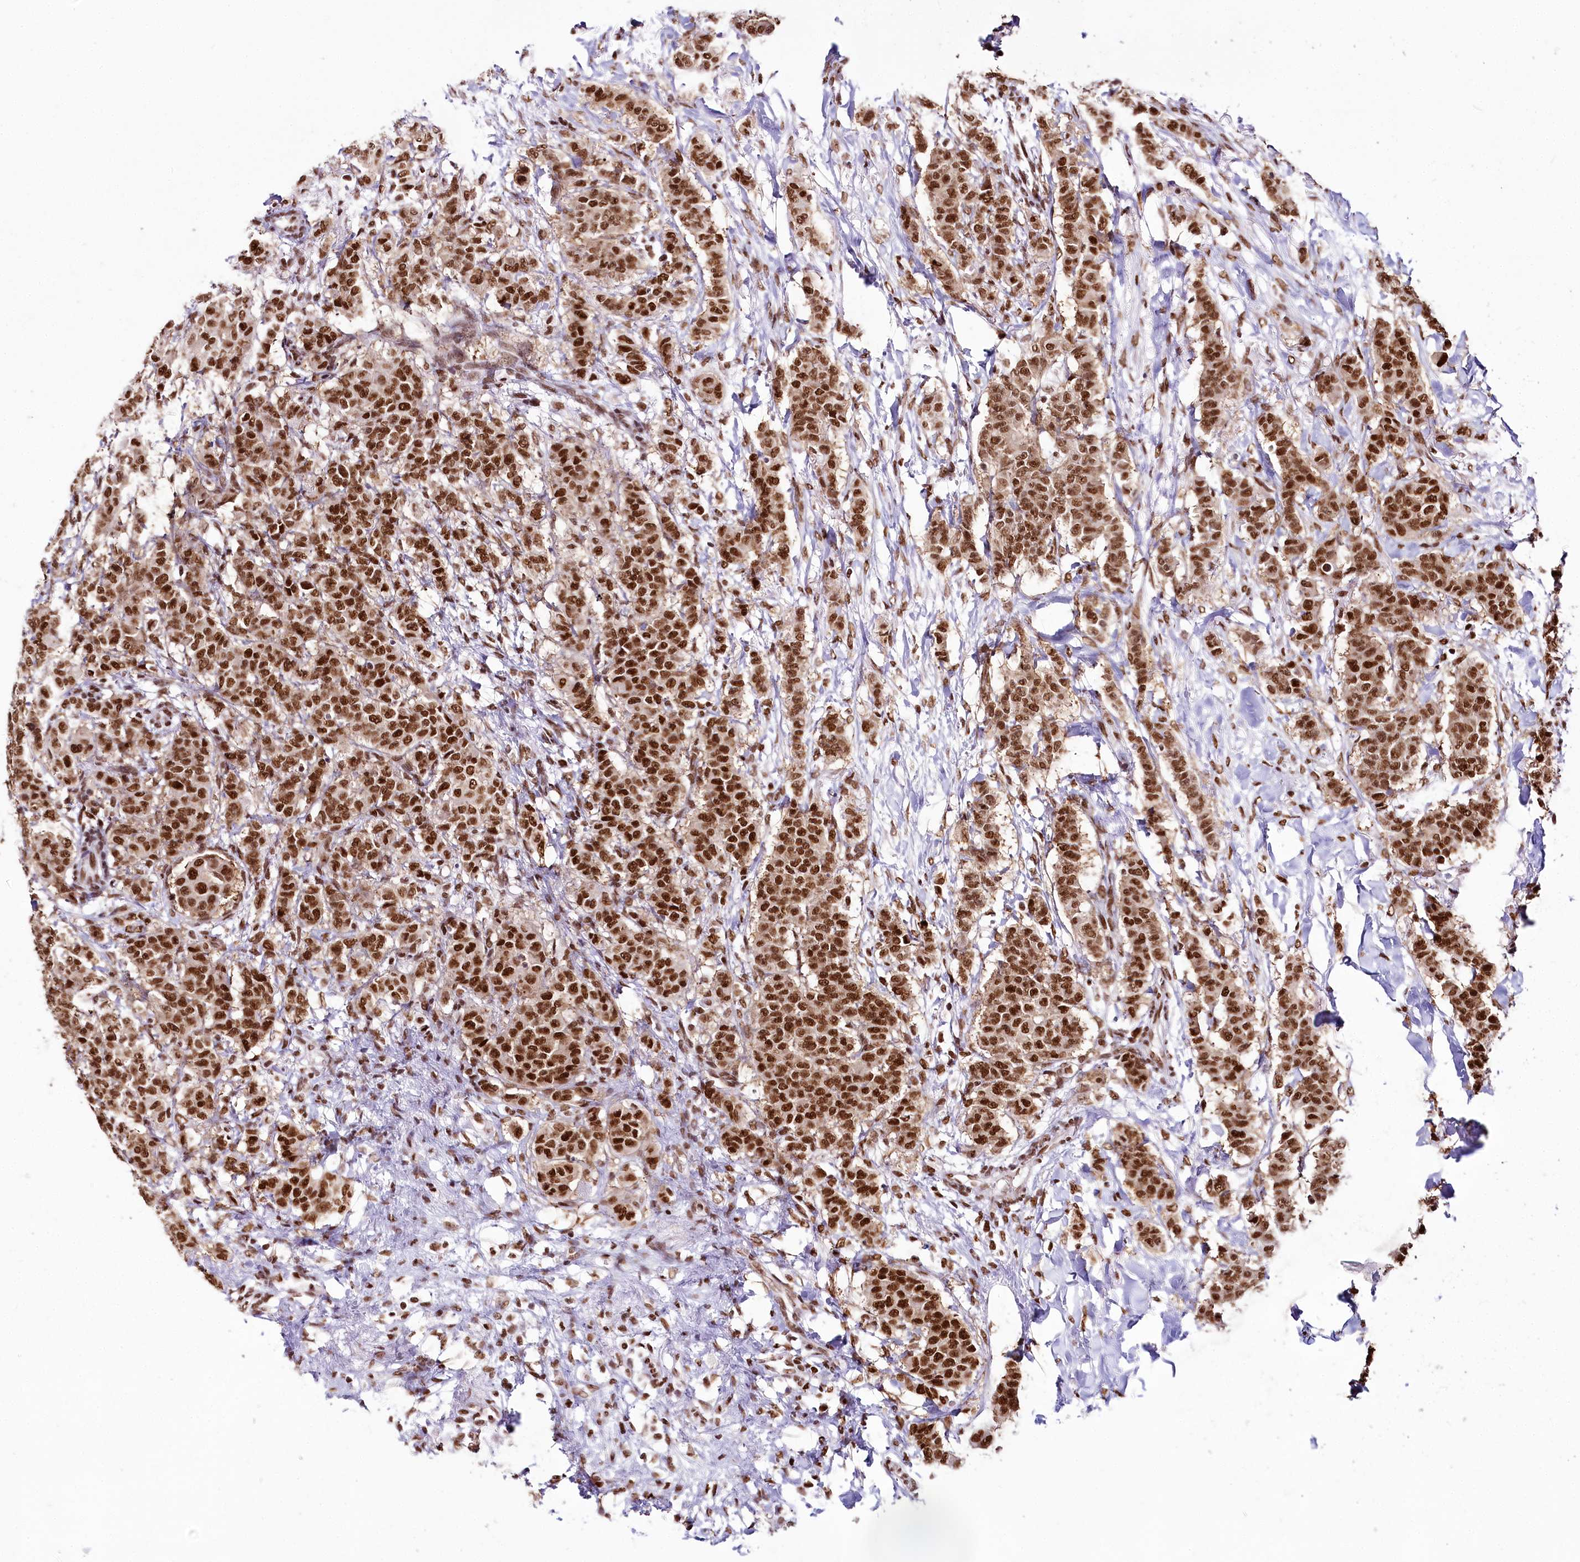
{"staining": {"intensity": "strong", "quantity": ">75%", "location": "nuclear"}, "tissue": "breast cancer", "cell_type": "Tumor cells", "image_type": "cancer", "snomed": [{"axis": "morphology", "description": "Duct carcinoma"}, {"axis": "topography", "description": "Breast"}], "caption": "High-magnification brightfield microscopy of breast infiltrating ductal carcinoma stained with DAB (3,3'-diaminobenzidine) (brown) and counterstained with hematoxylin (blue). tumor cells exhibit strong nuclear expression is seen in about>75% of cells.", "gene": "SMARCE1", "patient": {"sex": "female", "age": 40}}